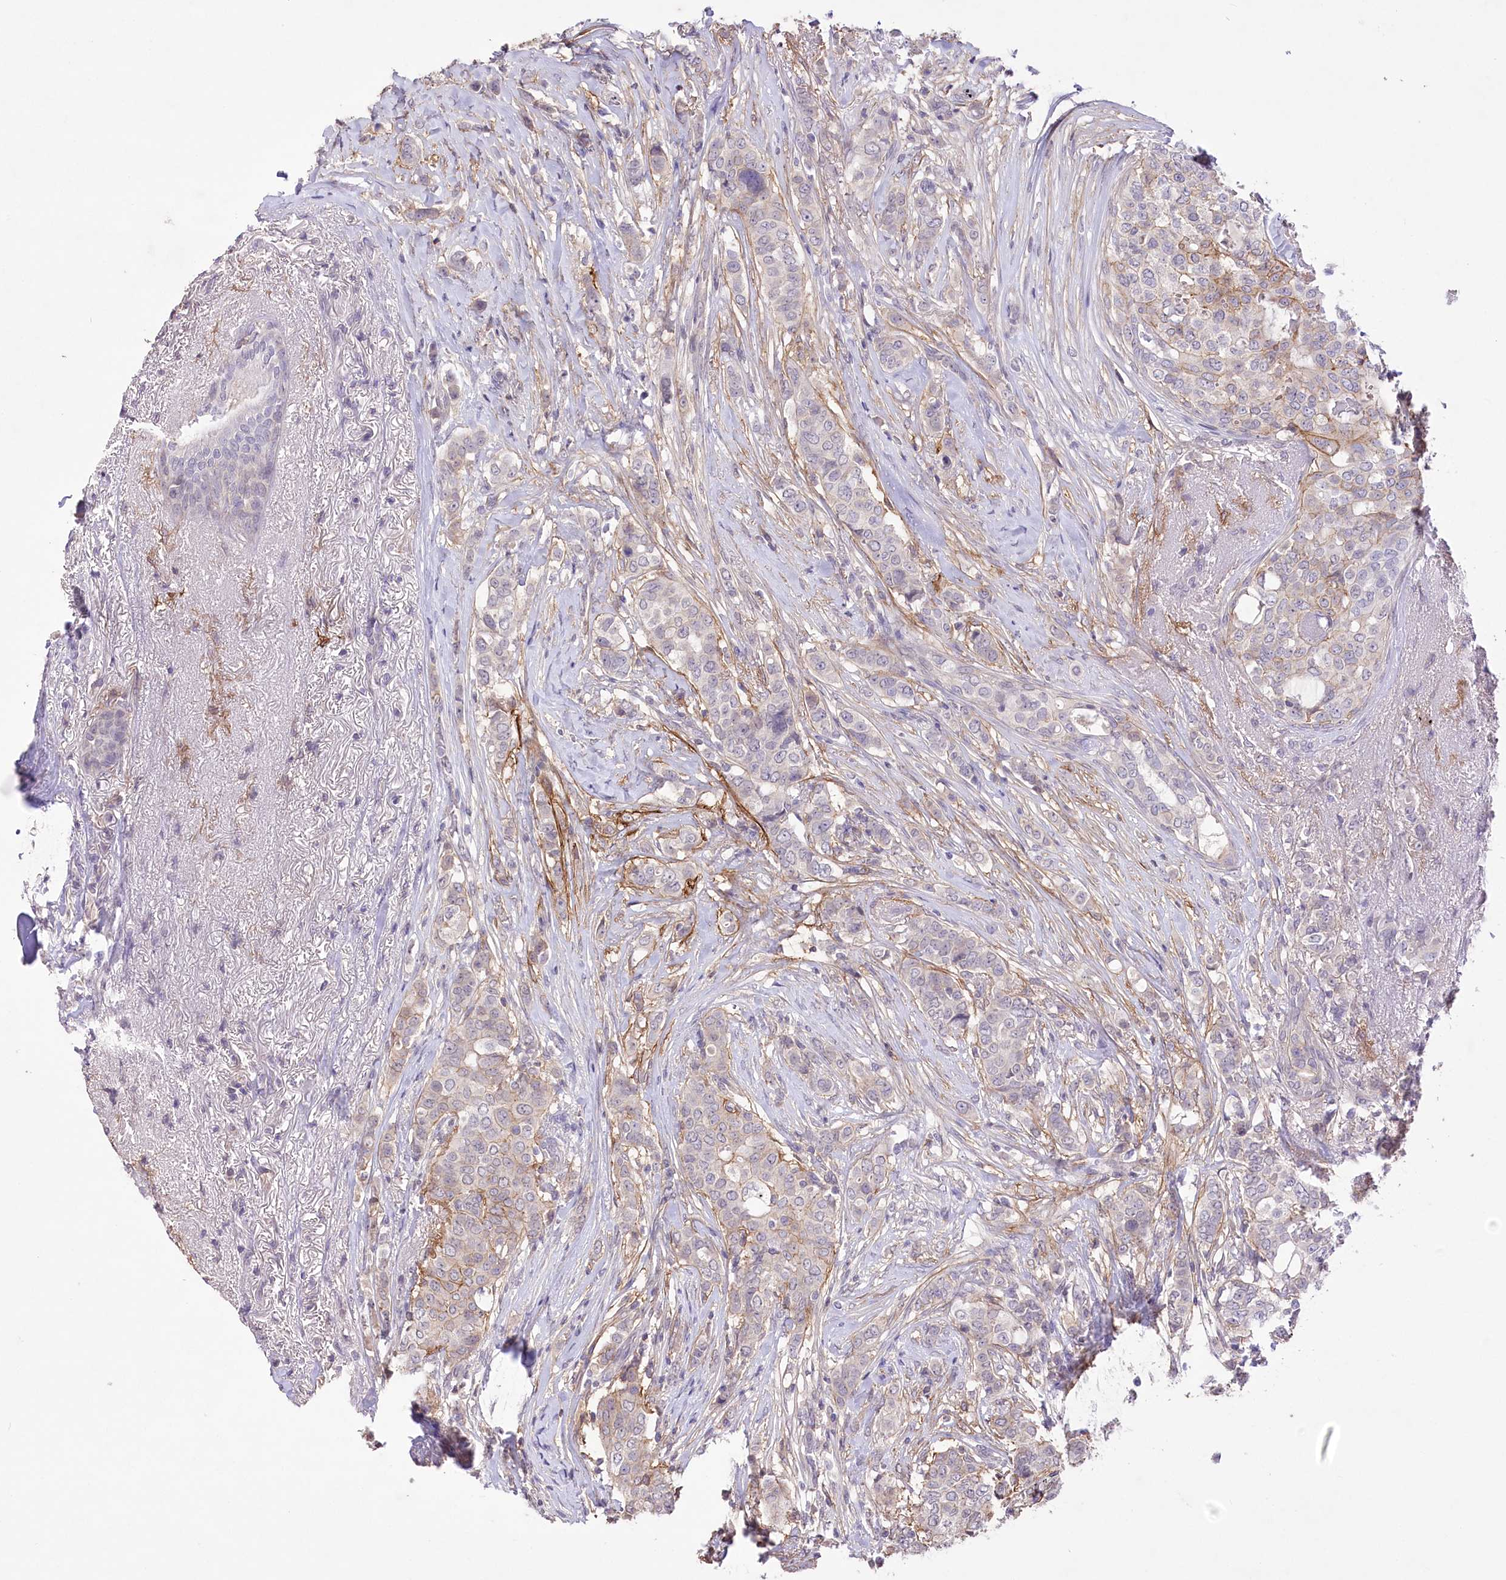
{"staining": {"intensity": "moderate", "quantity": "<25%", "location": "cytoplasmic/membranous"}, "tissue": "breast cancer", "cell_type": "Tumor cells", "image_type": "cancer", "snomed": [{"axis": "morphology", "description": "Lobular carcinoma"}, {"axis": "topography", "description": "Breast"}], "caption": "Immunohistochemistry (IHC) staining of lobular carcinoma (breast), which shows low levels of moderate cytoplasmic/membranous positivity in about <25% of tumor cells indicating moderate cytoplasmic/membranous protein positivity. The staining was performed using DAB (brown) for protein detection and nuclei were counterstained in hematoxylin (blue).", "gene": "ENPP1", "patient": {"sex": "female", "age": 51}}